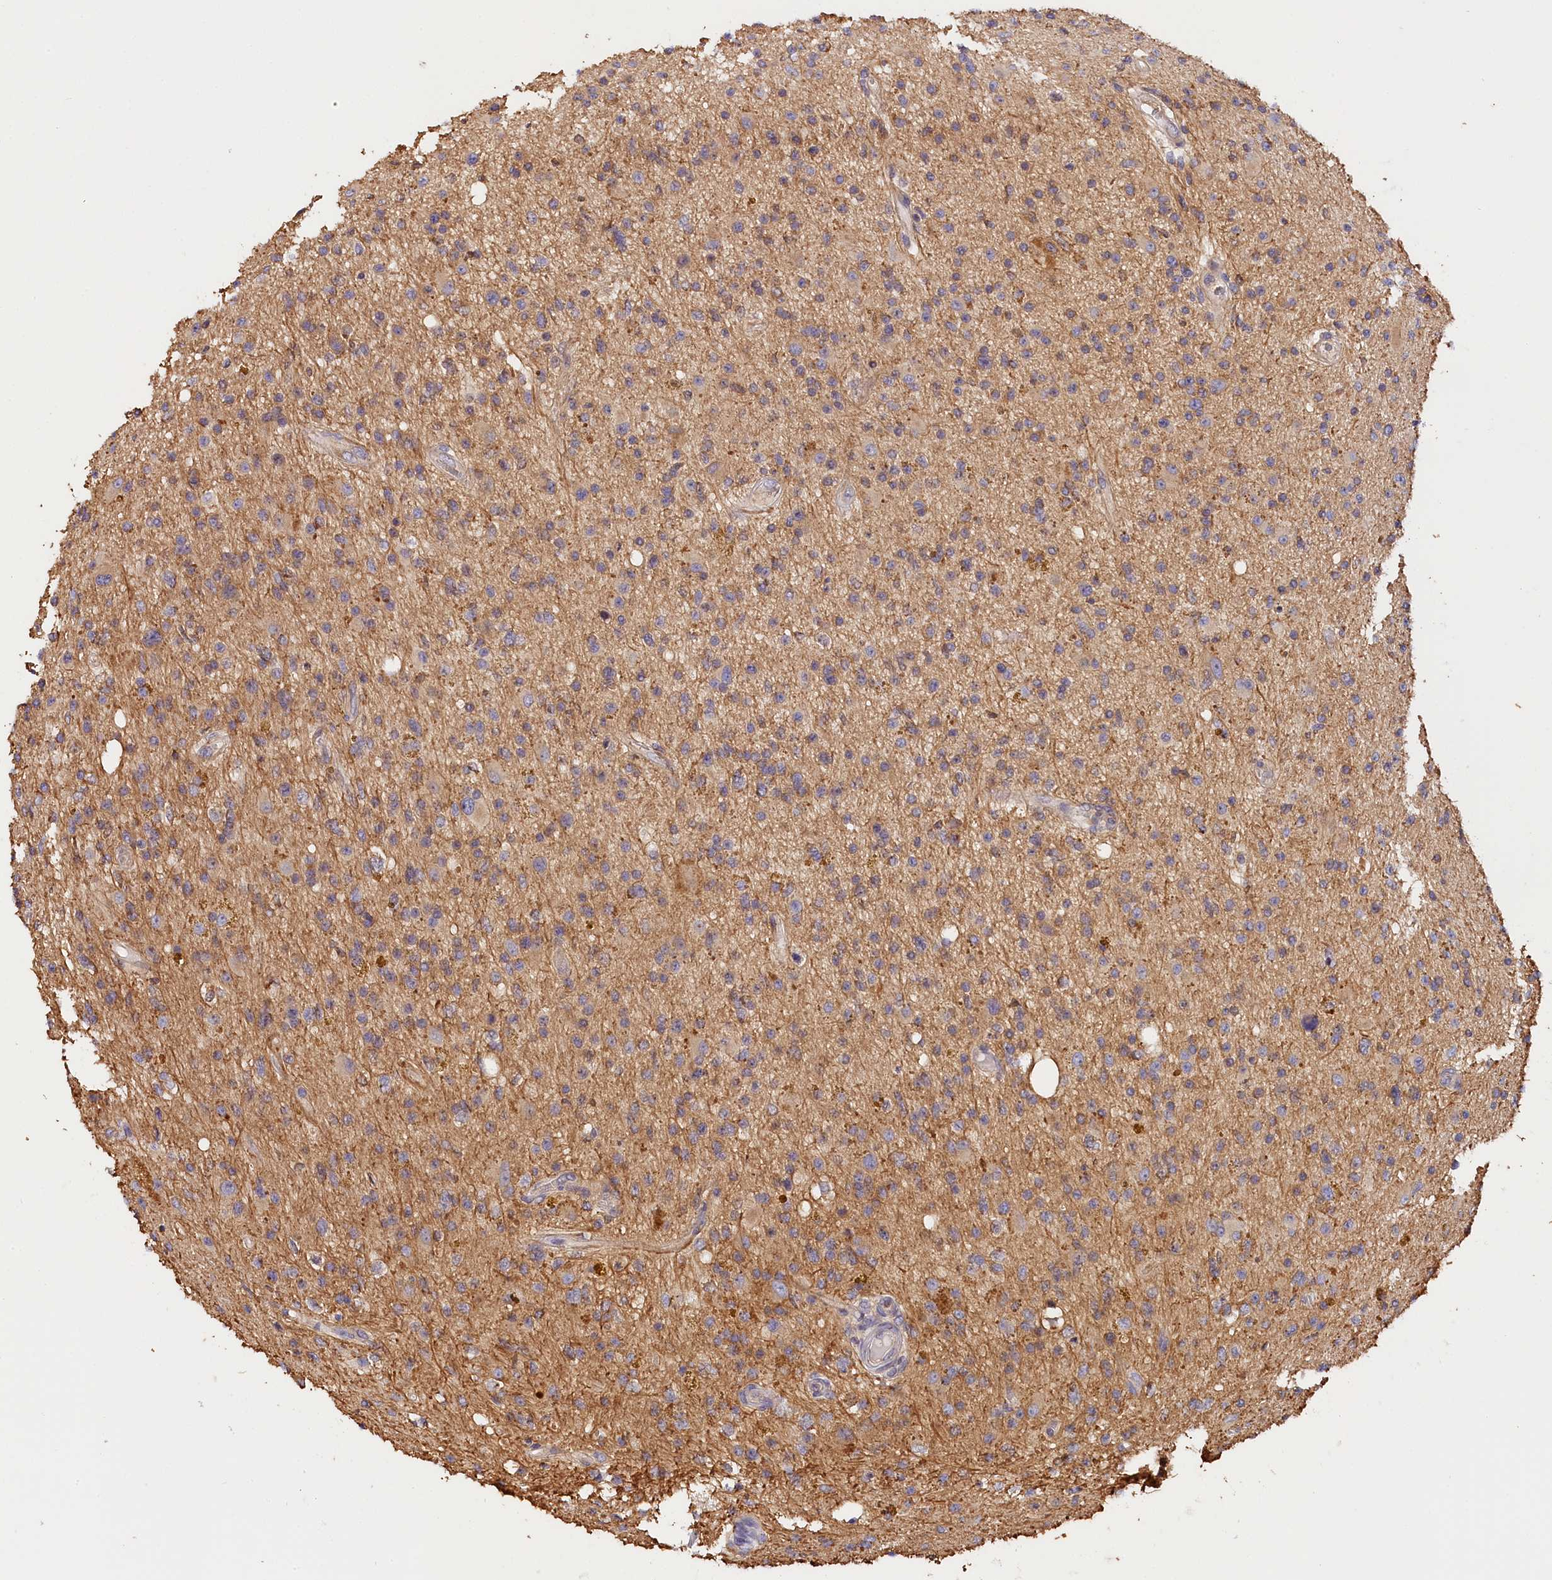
{"staining": {"intensity": "negative", "quantity": "none", "location": "none"}, "tissue": "glioma", "cell_type": "Tumor cells", "image_type": "cancer", "snomed": [{"axis": "morphology", "description": "Glioma, malignant, High grade"}, {"axis": "topography", "description": "Brain"}], "caption": "Glioma was stained to show a protein in brown. There is no significant expression in tumor cells.", "gene": "KATNB1", "patient": {"sex": "male", "age": 33}}